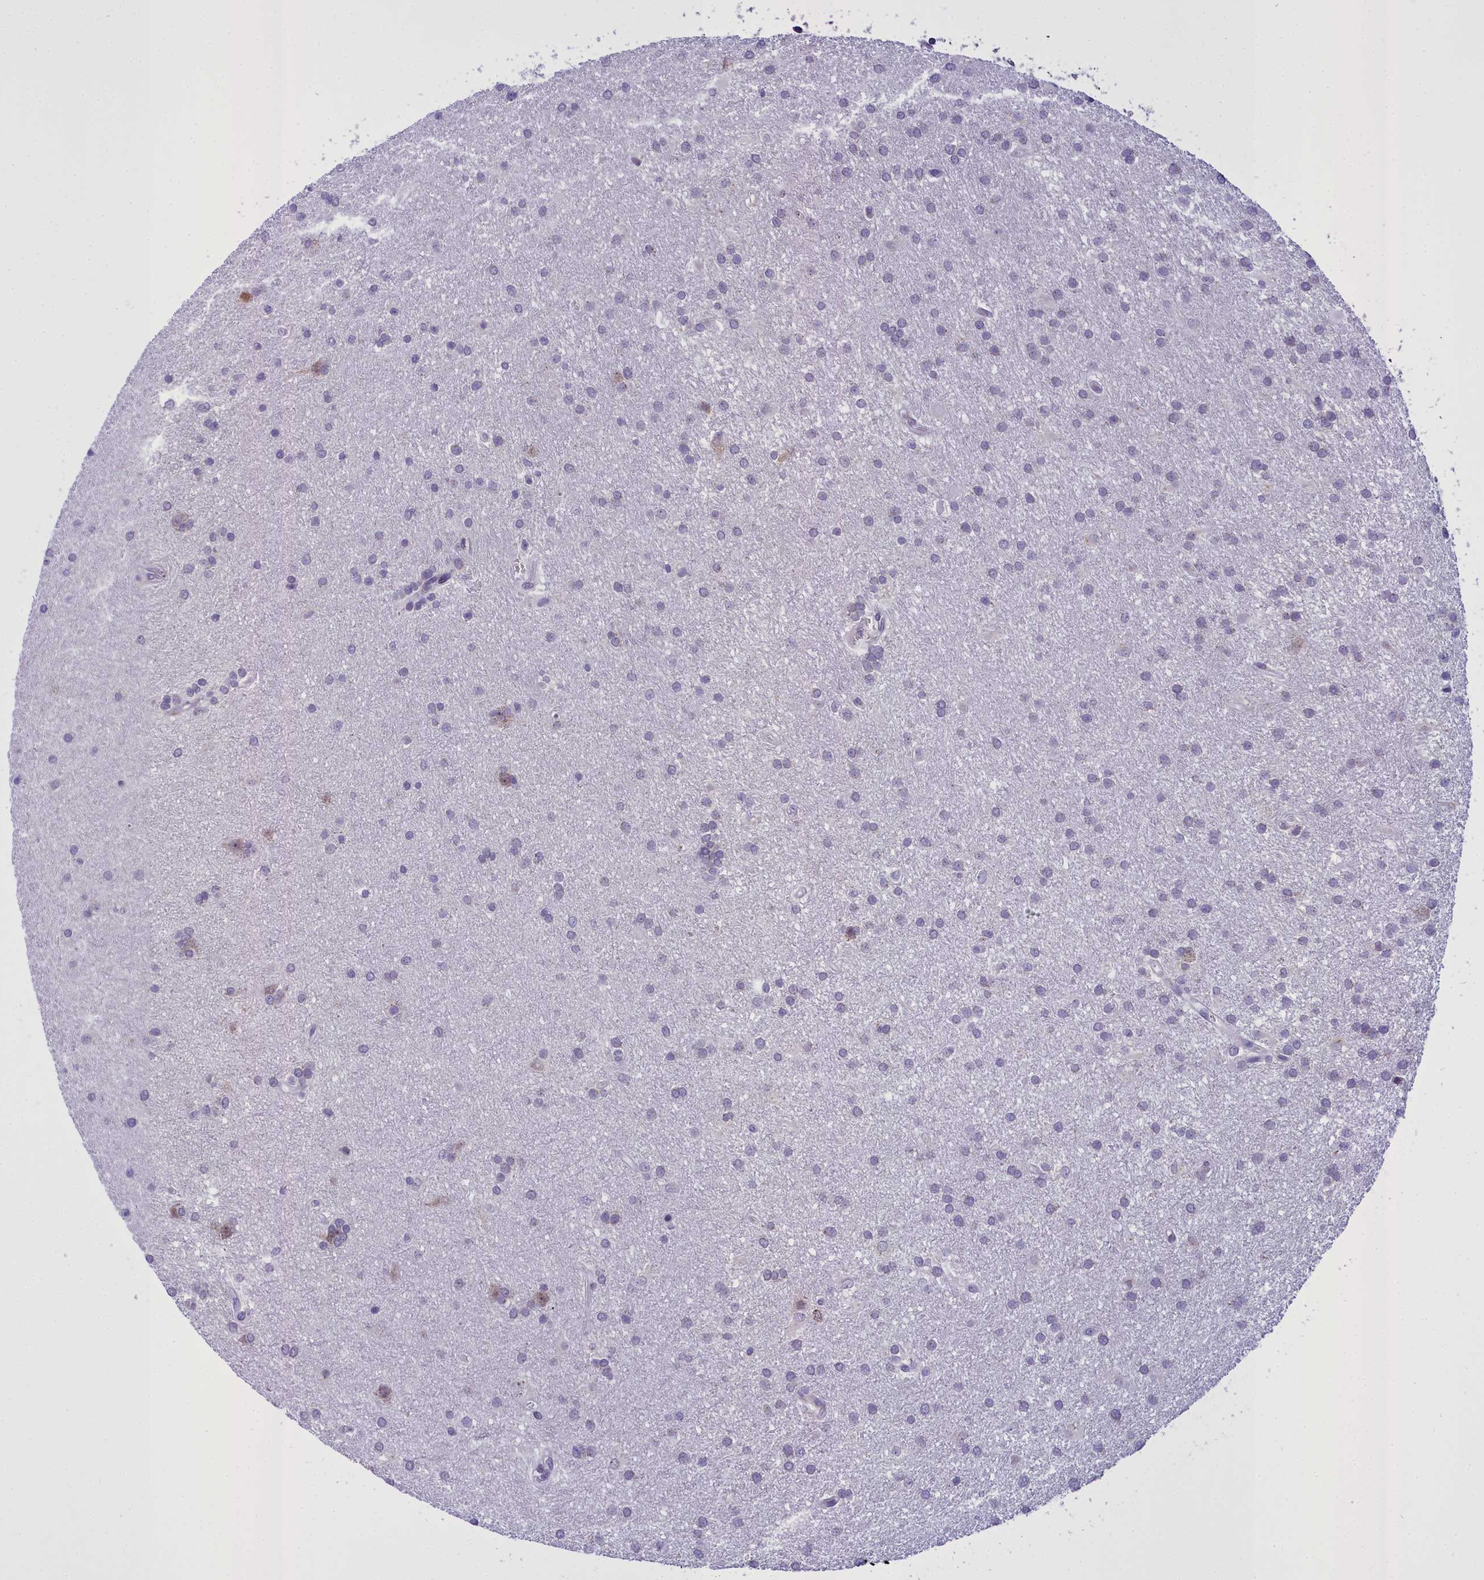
{"staining": {"intensity": "negative", "quantity": "none", "location": "none"}, "tissue": "glioma", "cell_type": "Tumor cells", "image_type": "cancer", "snomed": [{"axis": "morphology", "description": "Glioma, malignant, Low grade"}, {"axis": "topography", "description": "Brain"}], "caption": "Histopathology image shows no protein staining in tumor cells of low-grade glioma (malignant) tissue. The staining is performed using DAB brown chromogen with nuclei counter-stained in using hematoxylin.", "gene": "B9D2", "patient": {"sex": "male", "age": 66}}